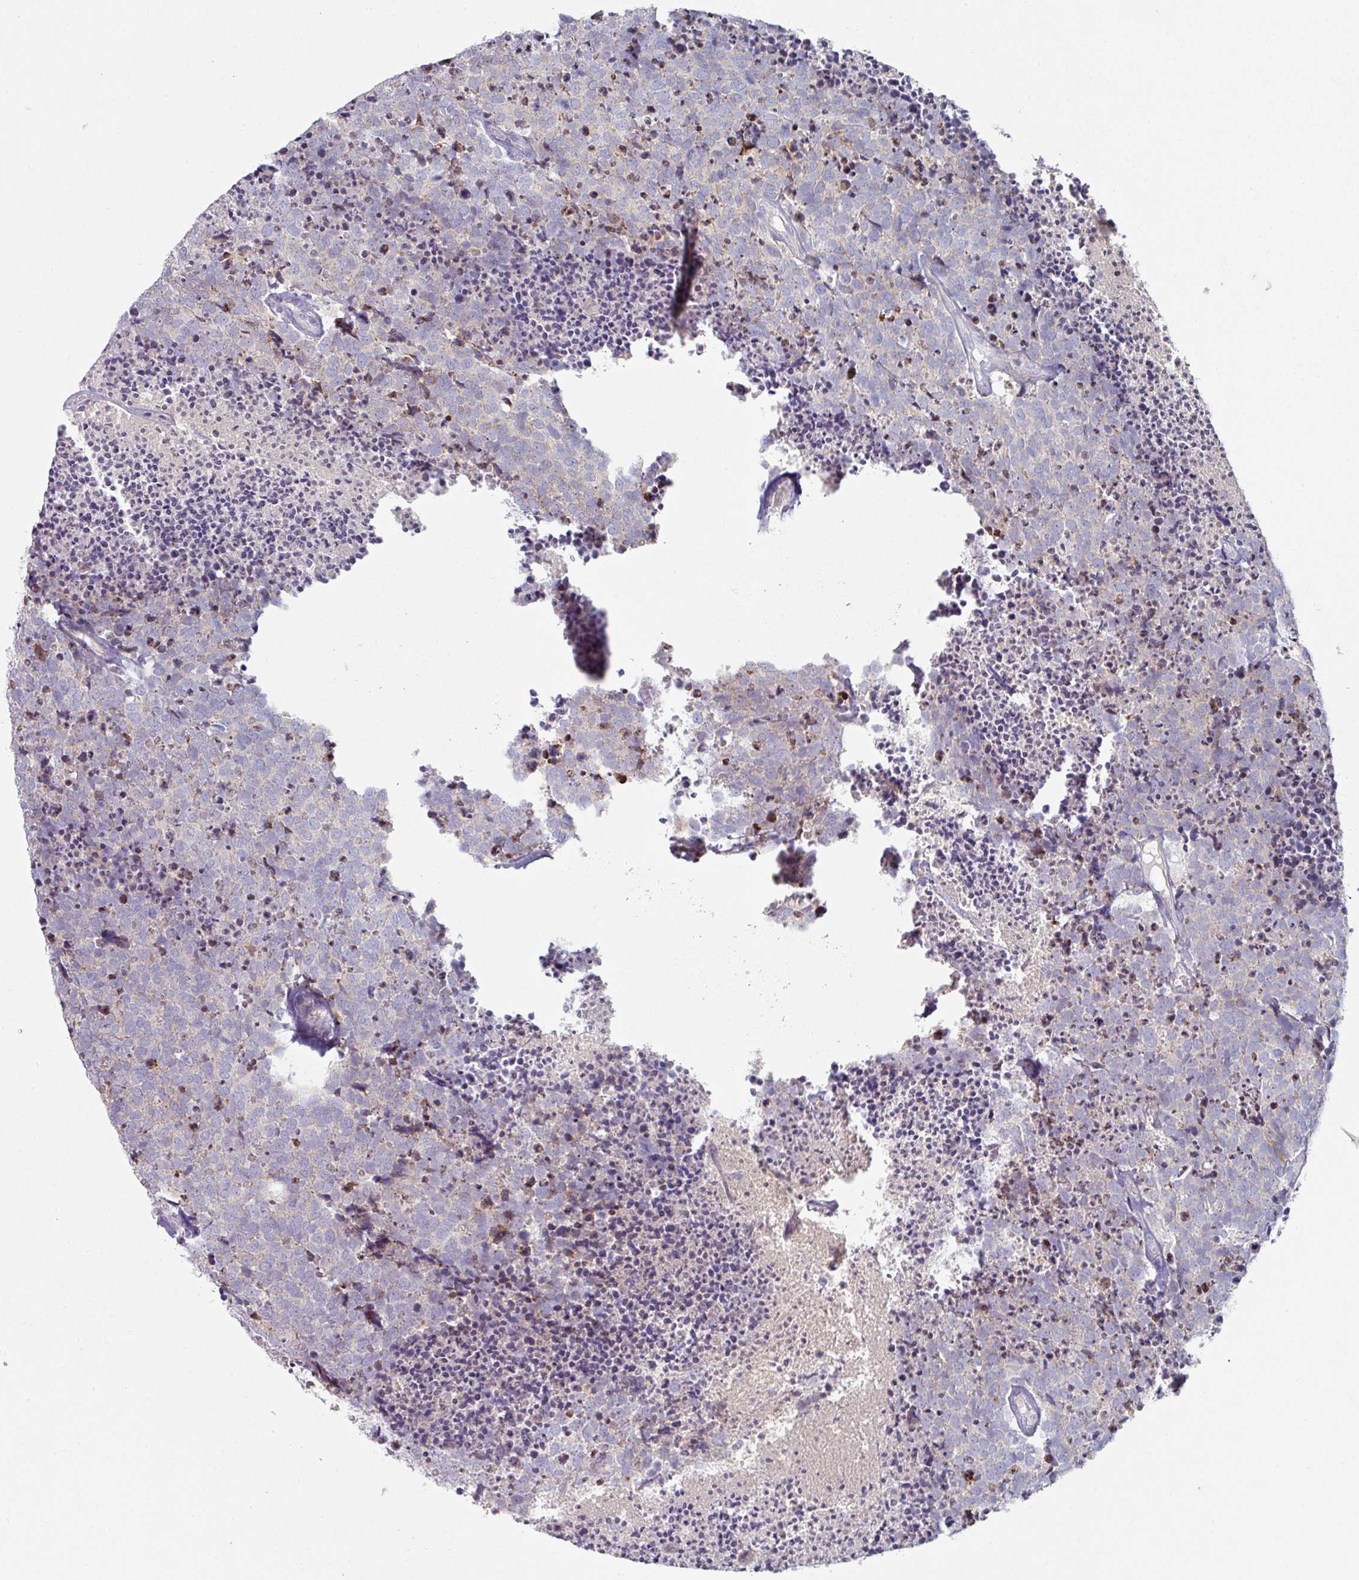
{"staining": {"intensity": "negative", "quantity": "none", "location": "none"}, "tissue": "carcinoid", "cell_type": "Tumor cells", "image_type": "cancer", "snomed": [{"axis": "morphology", "description": "Carcinoid, malignant, NOS"}, {"axis": "topography", "description": "Skin"}], "caption": "Tumor cells show no significant protein expression in malignant carcinoid.", "gene": "WSB2", "patient": {"sex": "female", "age": 79}}